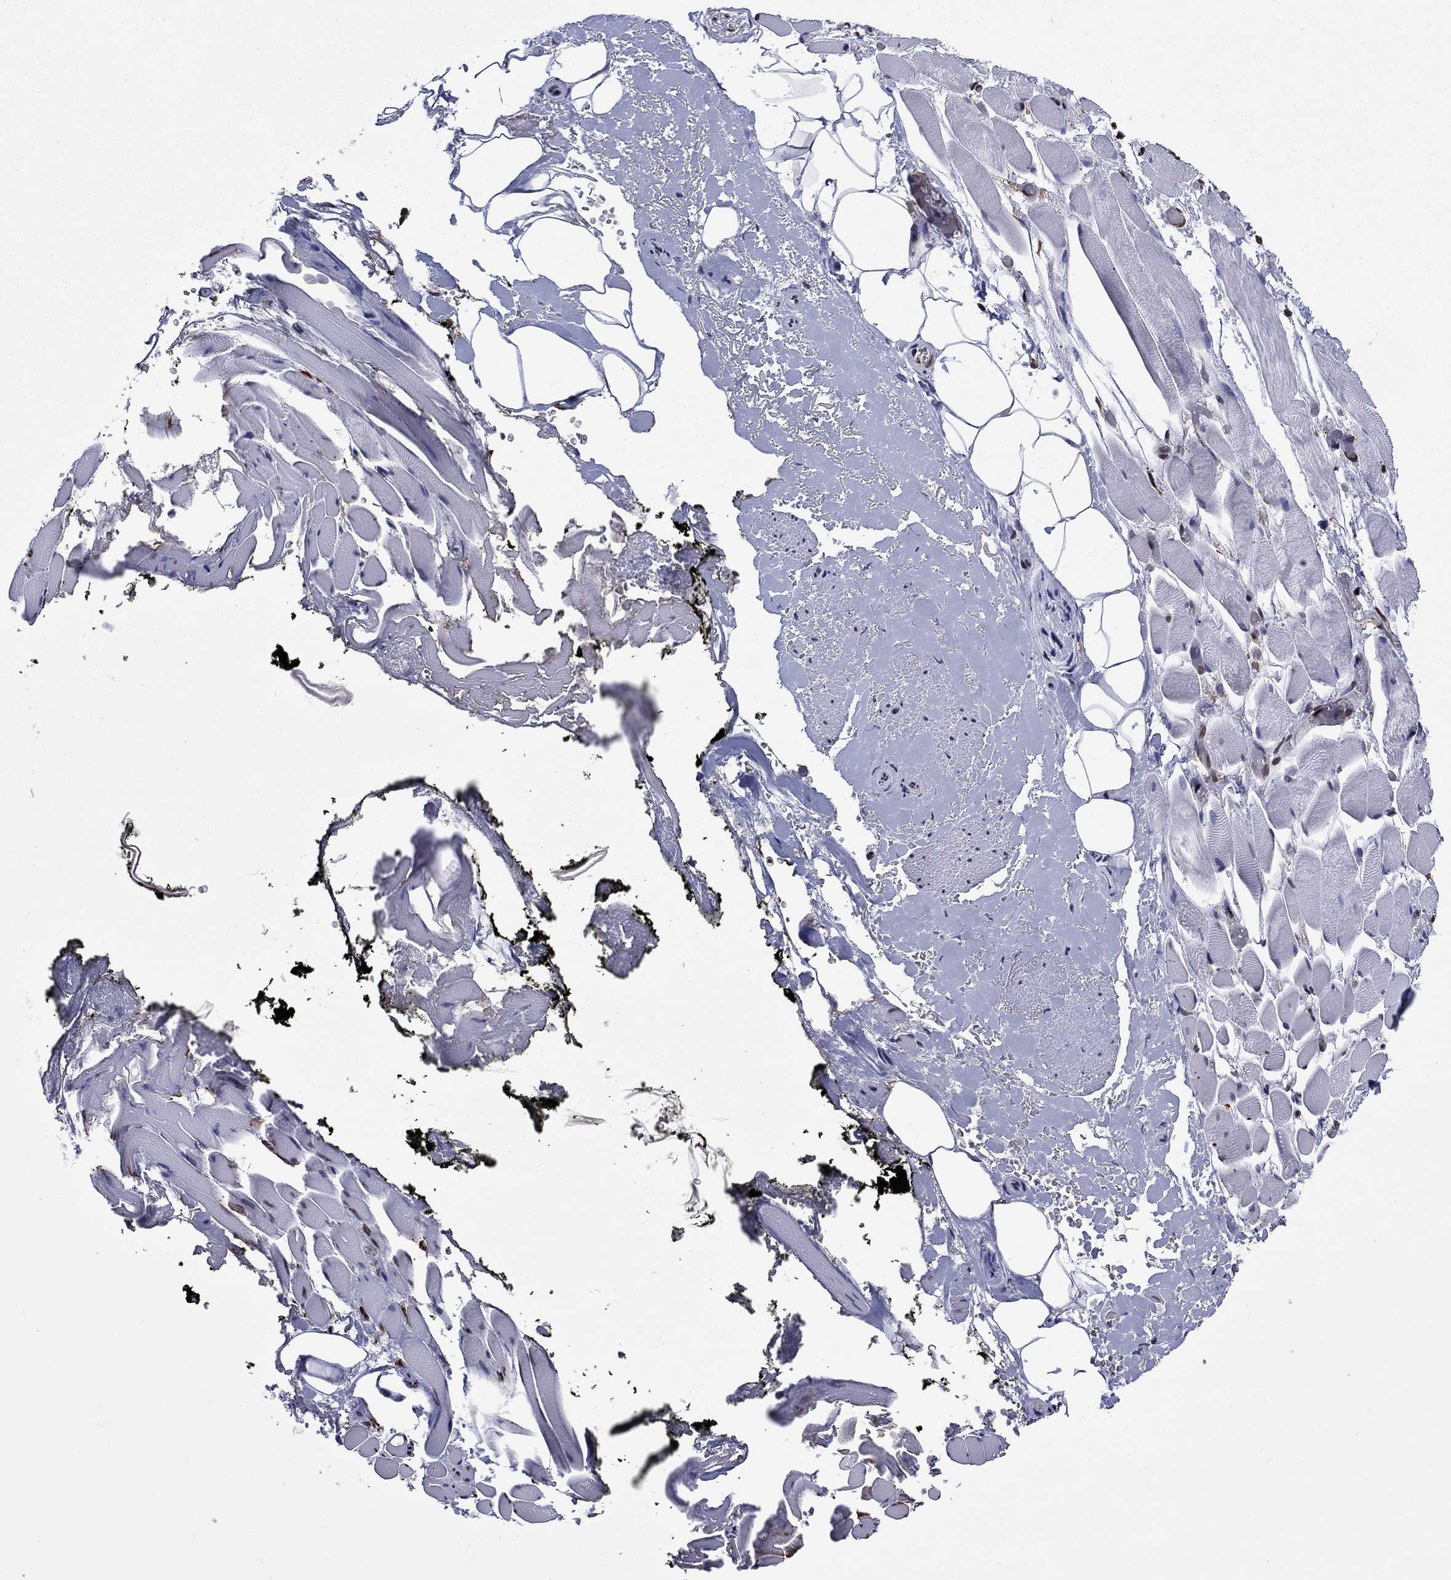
{"staining": {"intensity": "negative", "quantity": "none", "location": "none"}, "tissue": "soft tissue", "cell_type": "Fibroblasts", "image_type": "normal", "snomed": [{"axis": "morphology", "description": "Normal tissue, NOS"}, {"axis": "topography", "description": "Anal"}, {"axis": "topography", "description": "Peripheral nerve tissue"}], "caption": "High power microscopy micrograph of an immunohistochemistry (IHC) photomicrograph of normal soft tissue, revealing no significant expression in fibroblasts. (DAB (3,3'-diaminobenzidine) immunohistochemistry, high magnification).", "gene": "YBX1", "patient": {"sex": "male", "age": 53}}